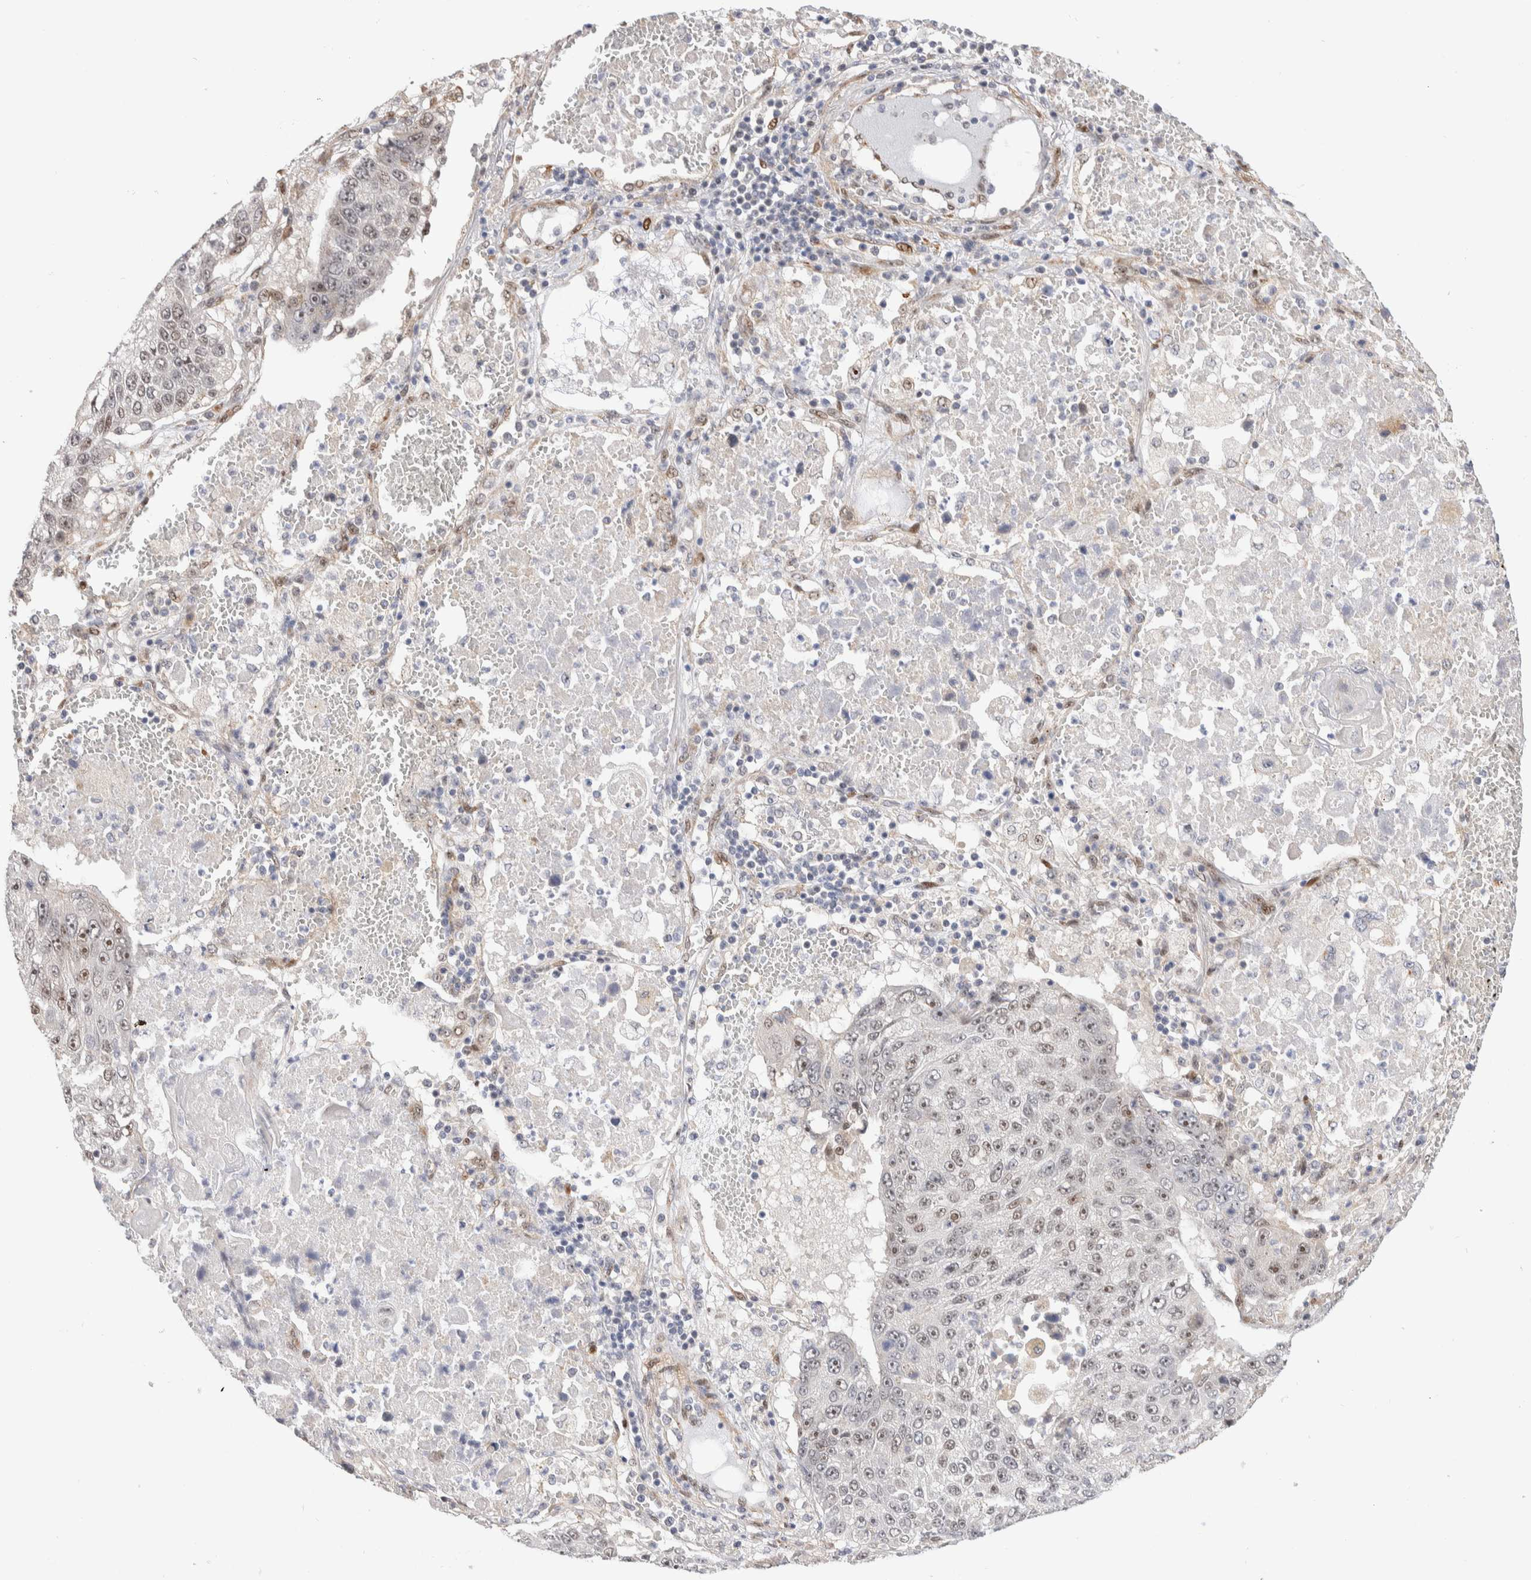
{"staining": {"intensity": "weak", "quantity": "<25%", "location": "nuclear"}, "tissue": "lung cancer", "cell_type": "Tumor cells", "image_type": "cancer", "snomed": [{"axis": "morphology", "description": "Squamous cell carcinoma, NOS"}, {"axis": "topography", "description": "Lung"}], "caption": "The image demonstrates no staining of tumor cells in squamous cell carcinoma (lung).", "gene": "NSMAF", "patient": {"sex": "male", "age": 61}}